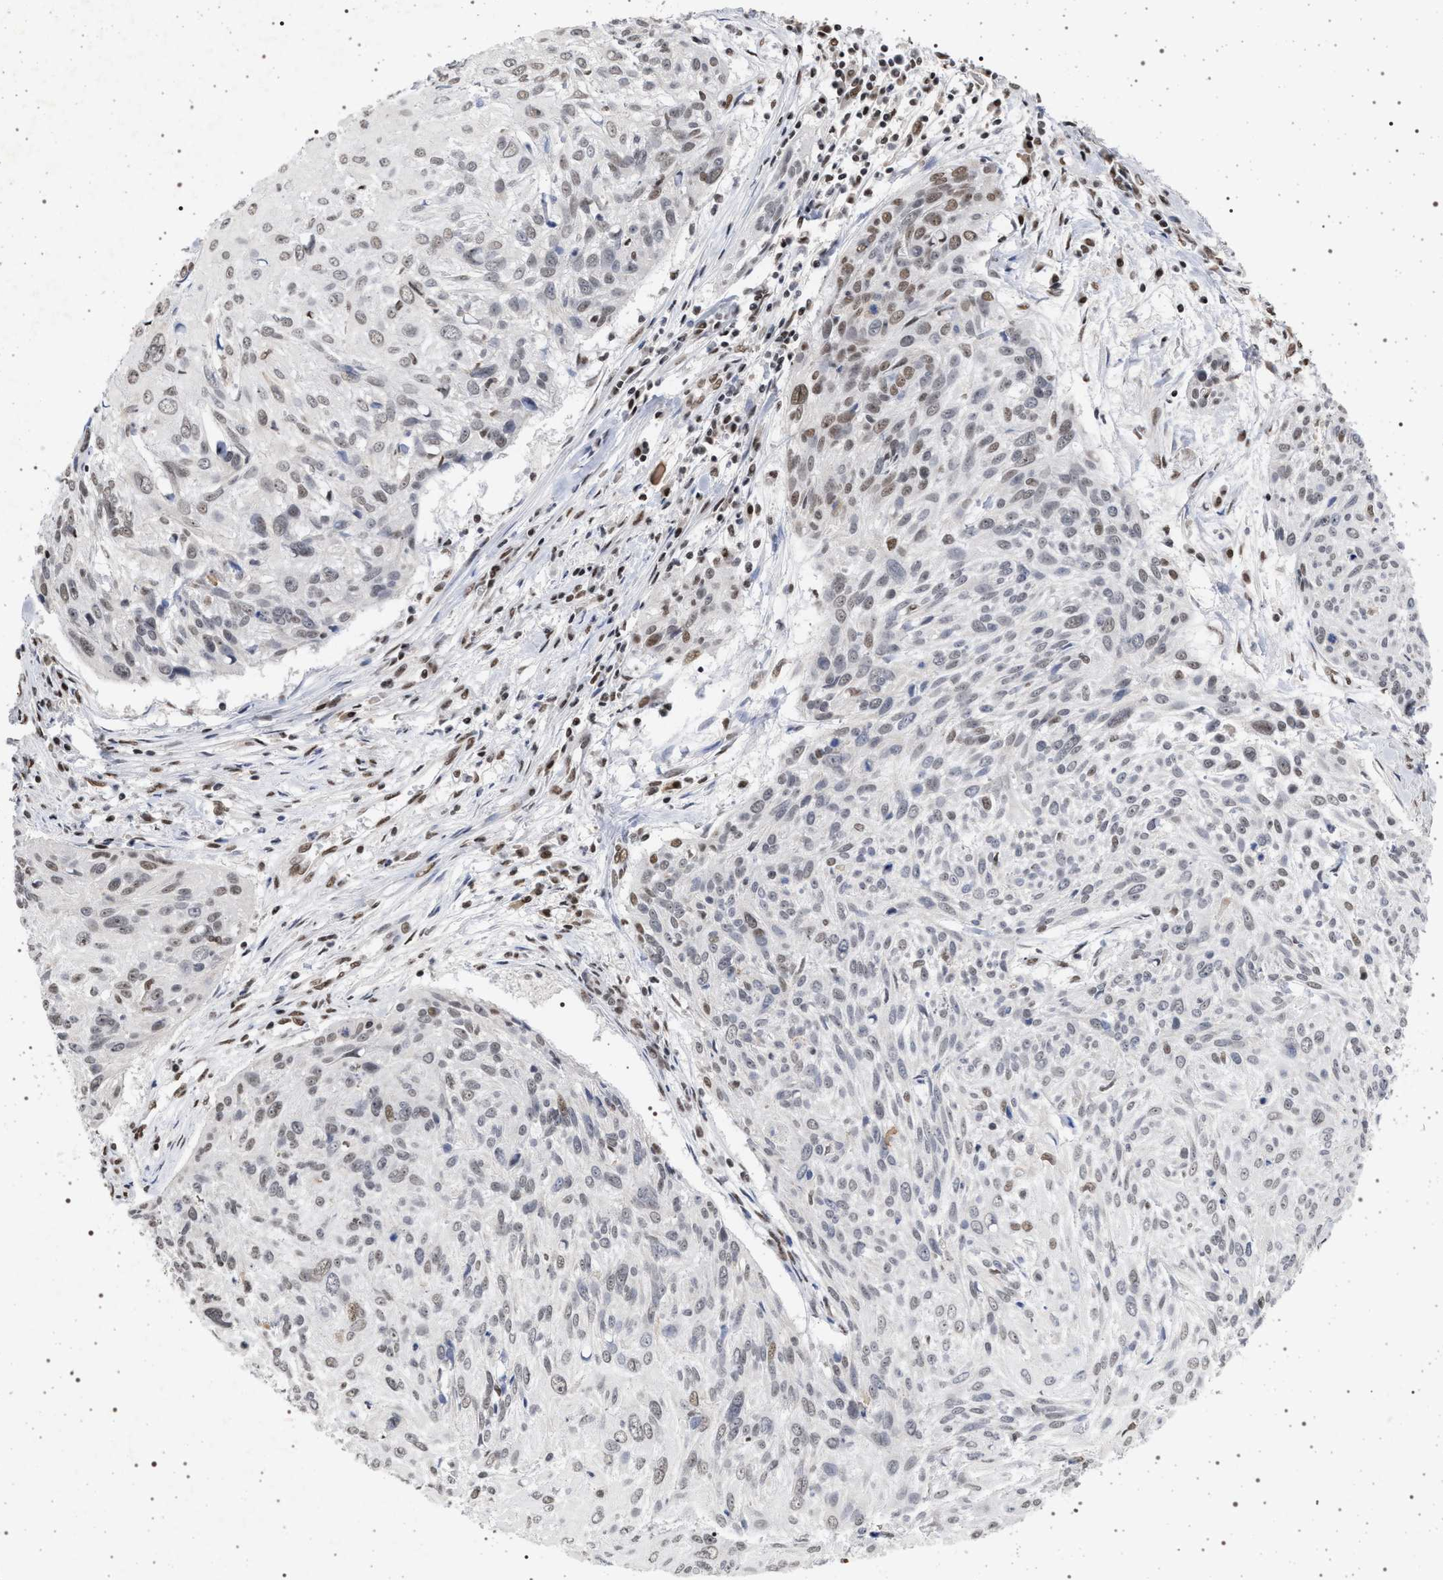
{"staining": {"intensity": "weak", "quantity": "25%-75%", "location": "nuclear"}, "tissue": "cervical cancer", "cell_type": "Tumor cells", "image_type": "cancer", "snomed": [{"axis": "morphology", "description": "Squamous cell carcinoma, NOS"}, {"axis": "topography", "description": "Cervix"}], "caption": "Immunohistochemical staining of human cervical squamous cell carcinoma demonstrates weak nuclear protein positivity in approximately 25%-75% of tumor cells.", "gene": "PHF12", "patient": {"sex": "female", "age": 51}}